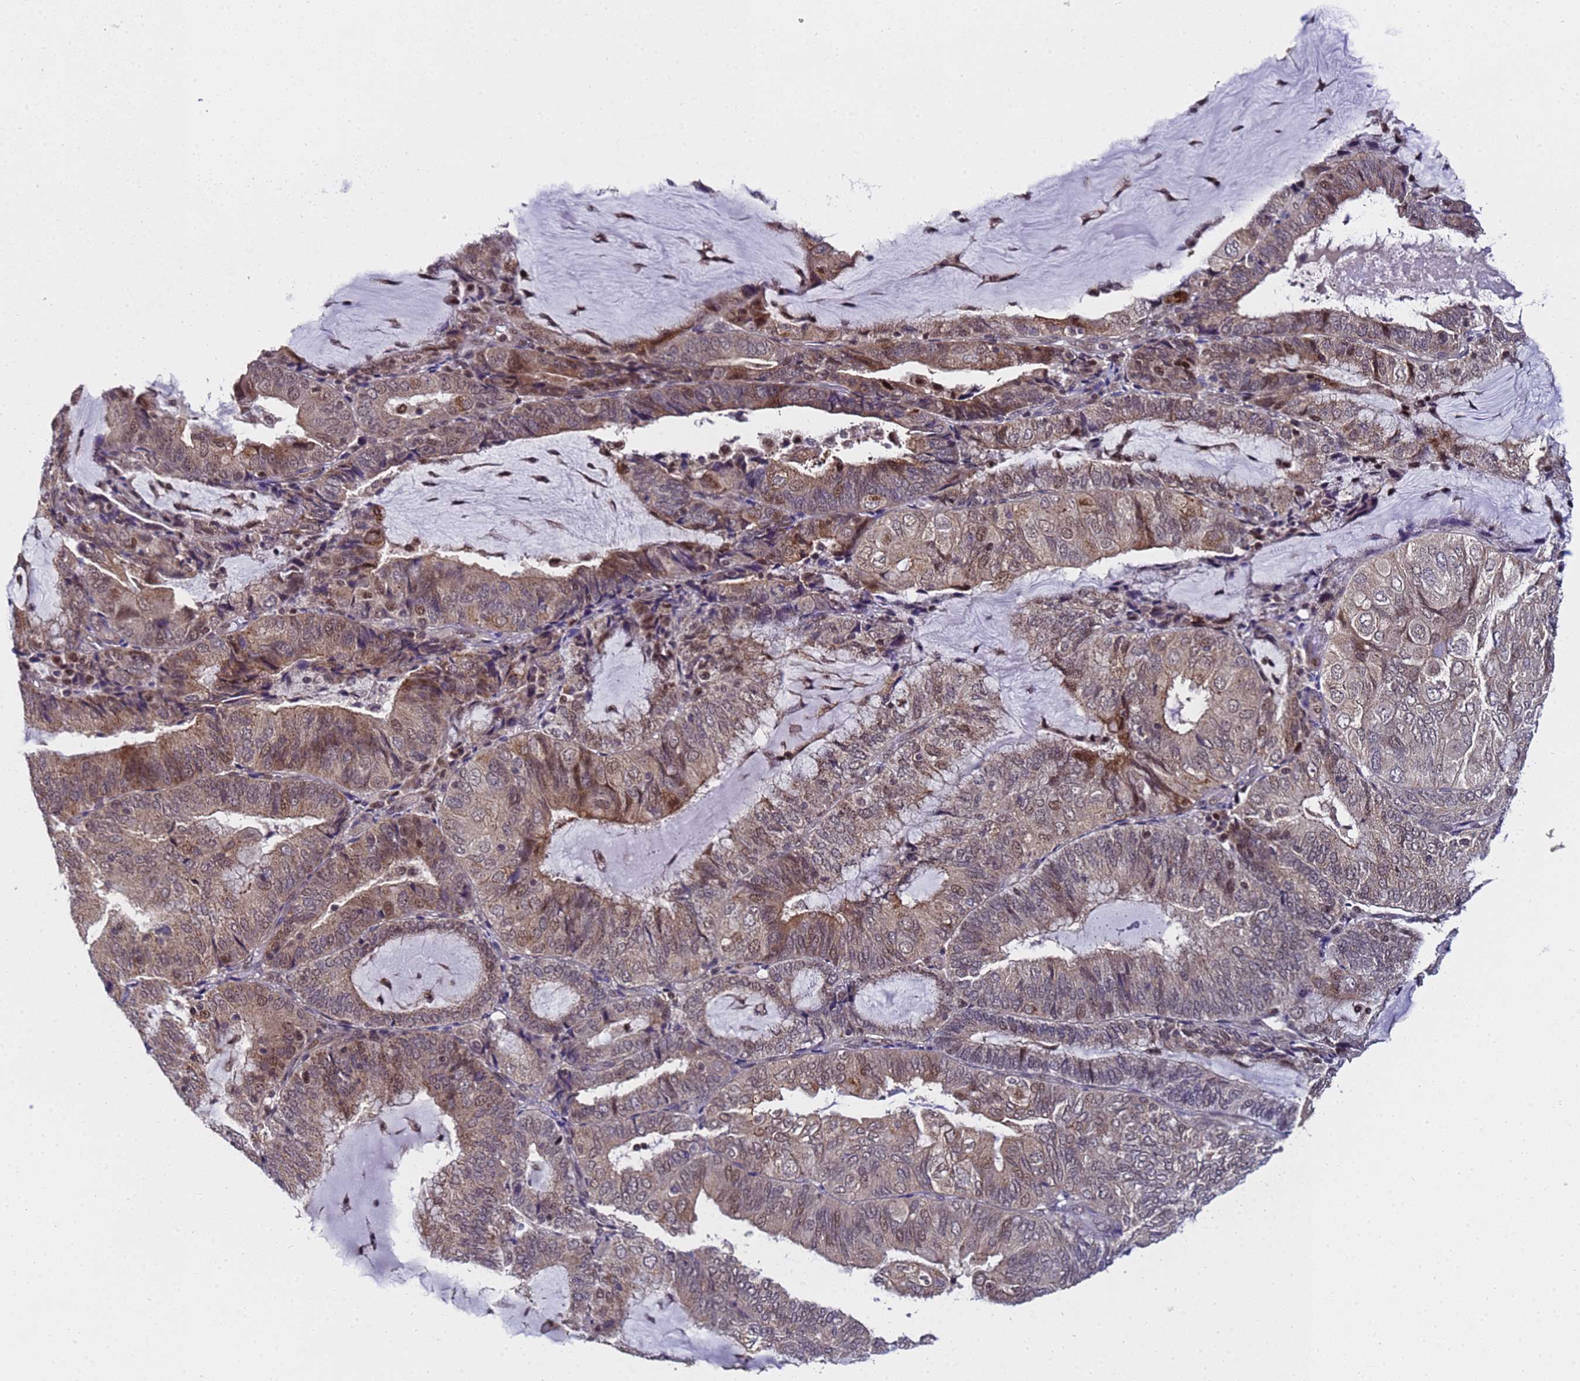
{"staining": {"intensity": "moderate", "quantity": ">75%", "location": "cytoplasmic/membranous,nuclear"}, "tissue": "endometrial cancer", "cell_type": "Tumor cells", "image_type": "cancer", "snomed": [{"axis": "morphology", "description": "Adenocarcinoma, NOS"}, {"axis": "topography", "description": "Endometrium"}], "caption": "A medium amount of moderate cytoplasmic/membranous and nuclear positivity is appreciated in about >75% of tumor cells in endometrial cancer tissue. The staining was performed using DAB (3,3'-diaminobenzidine), with brown indicating positive protein expression. Nuclei are stained blue with hematoxylin.", "gene": "ANAPC13", "patient": {"sex": "female", "age": 81}}